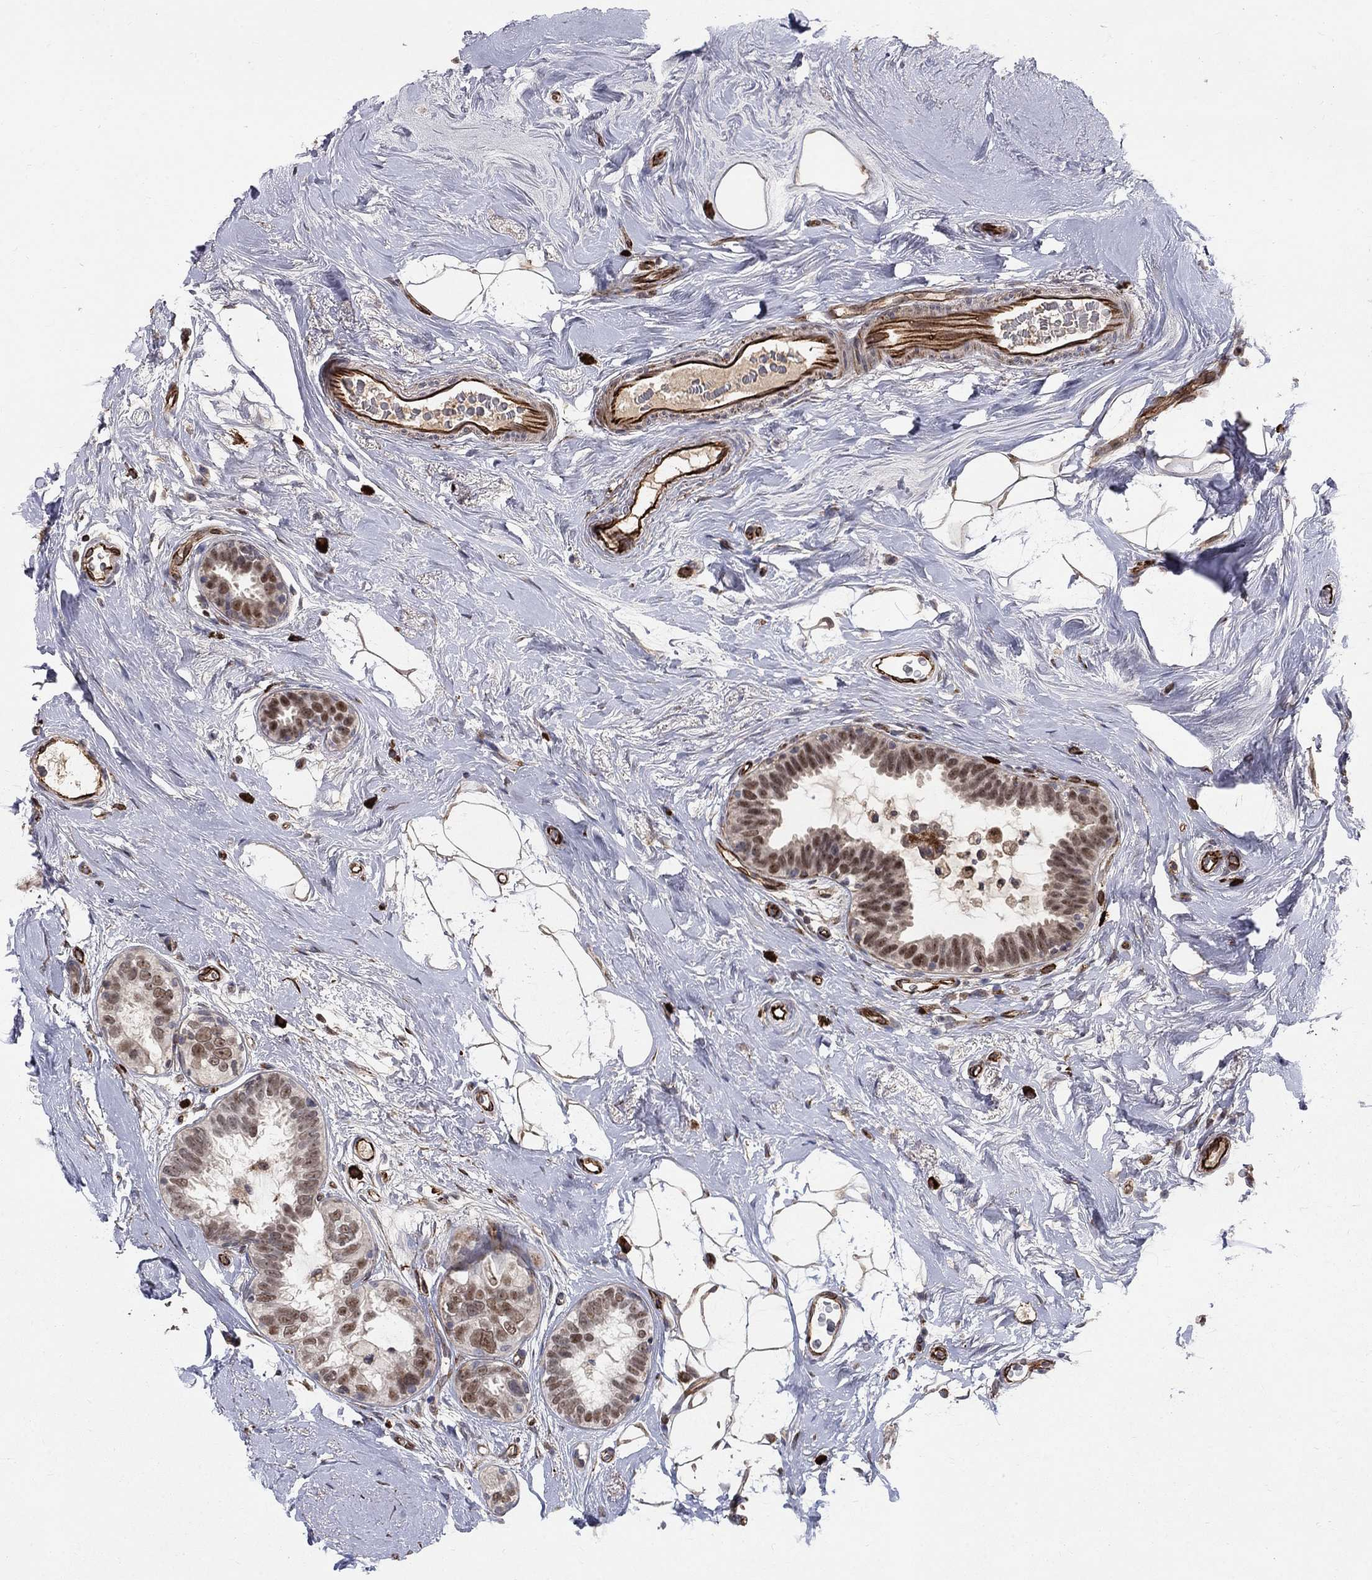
{"staining": {"intensity": "moderate", "quantity": "<25%", "location": "nuclear"}, "tissue": "breast cancer", "cell_type": "Tumor cells", "image_type": "cancer", "snomed": [{"axis": "morphology", "description": "Duct carcinoma"}, {"axis": "topography", "description": "Breast"}], "caption": "Immunohistochemistry photomicrograph of human breast cancer (infiltrating ductal carcinoma) stained for a protein (brown), which demonstrates low levels of moderate nuclear positivity in about <25% of tumor cells.", "gene": "MSRA", "patient": {"sex": "female", "age": 55}}